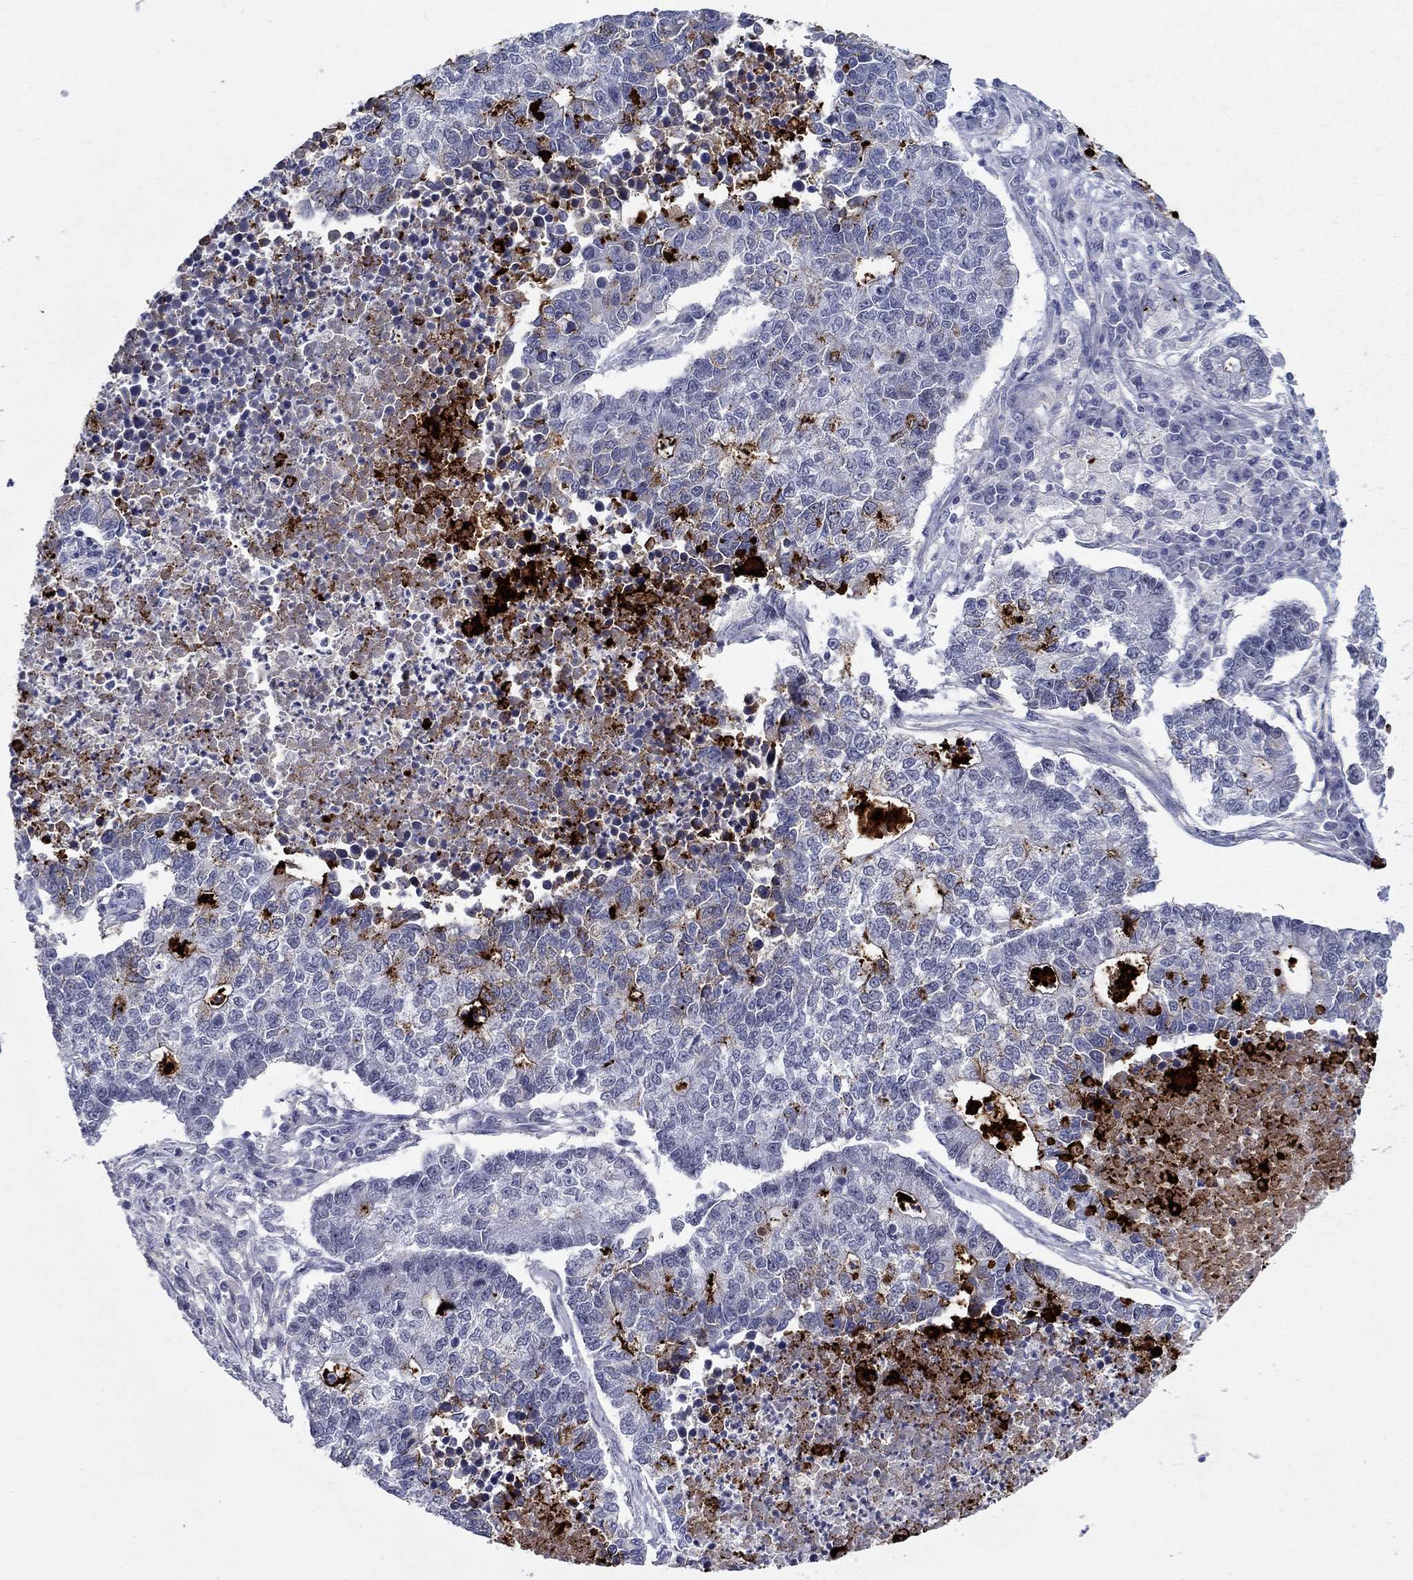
{"staining": {"intensity": "moderate", "quantity": "<25%", "location": "cytoplasmic/membranous"}, "tissue": "lung cancer", "cell_type": "Tumor cells", "image_type": "cancer", "snomed": [{"axis": "morphology", "description": "Adenocarcinoma, NOS"}, {"axis": "topography", "description": "Lung"}], "caption": "Protein staining demonstrates moderate cytoplasmic/membranous expression in about <25% of tumor cells in lung cancer (adenocarcinoma).", "gene": "C4orf19", "patient": {"sex": "male", "age": 57}}